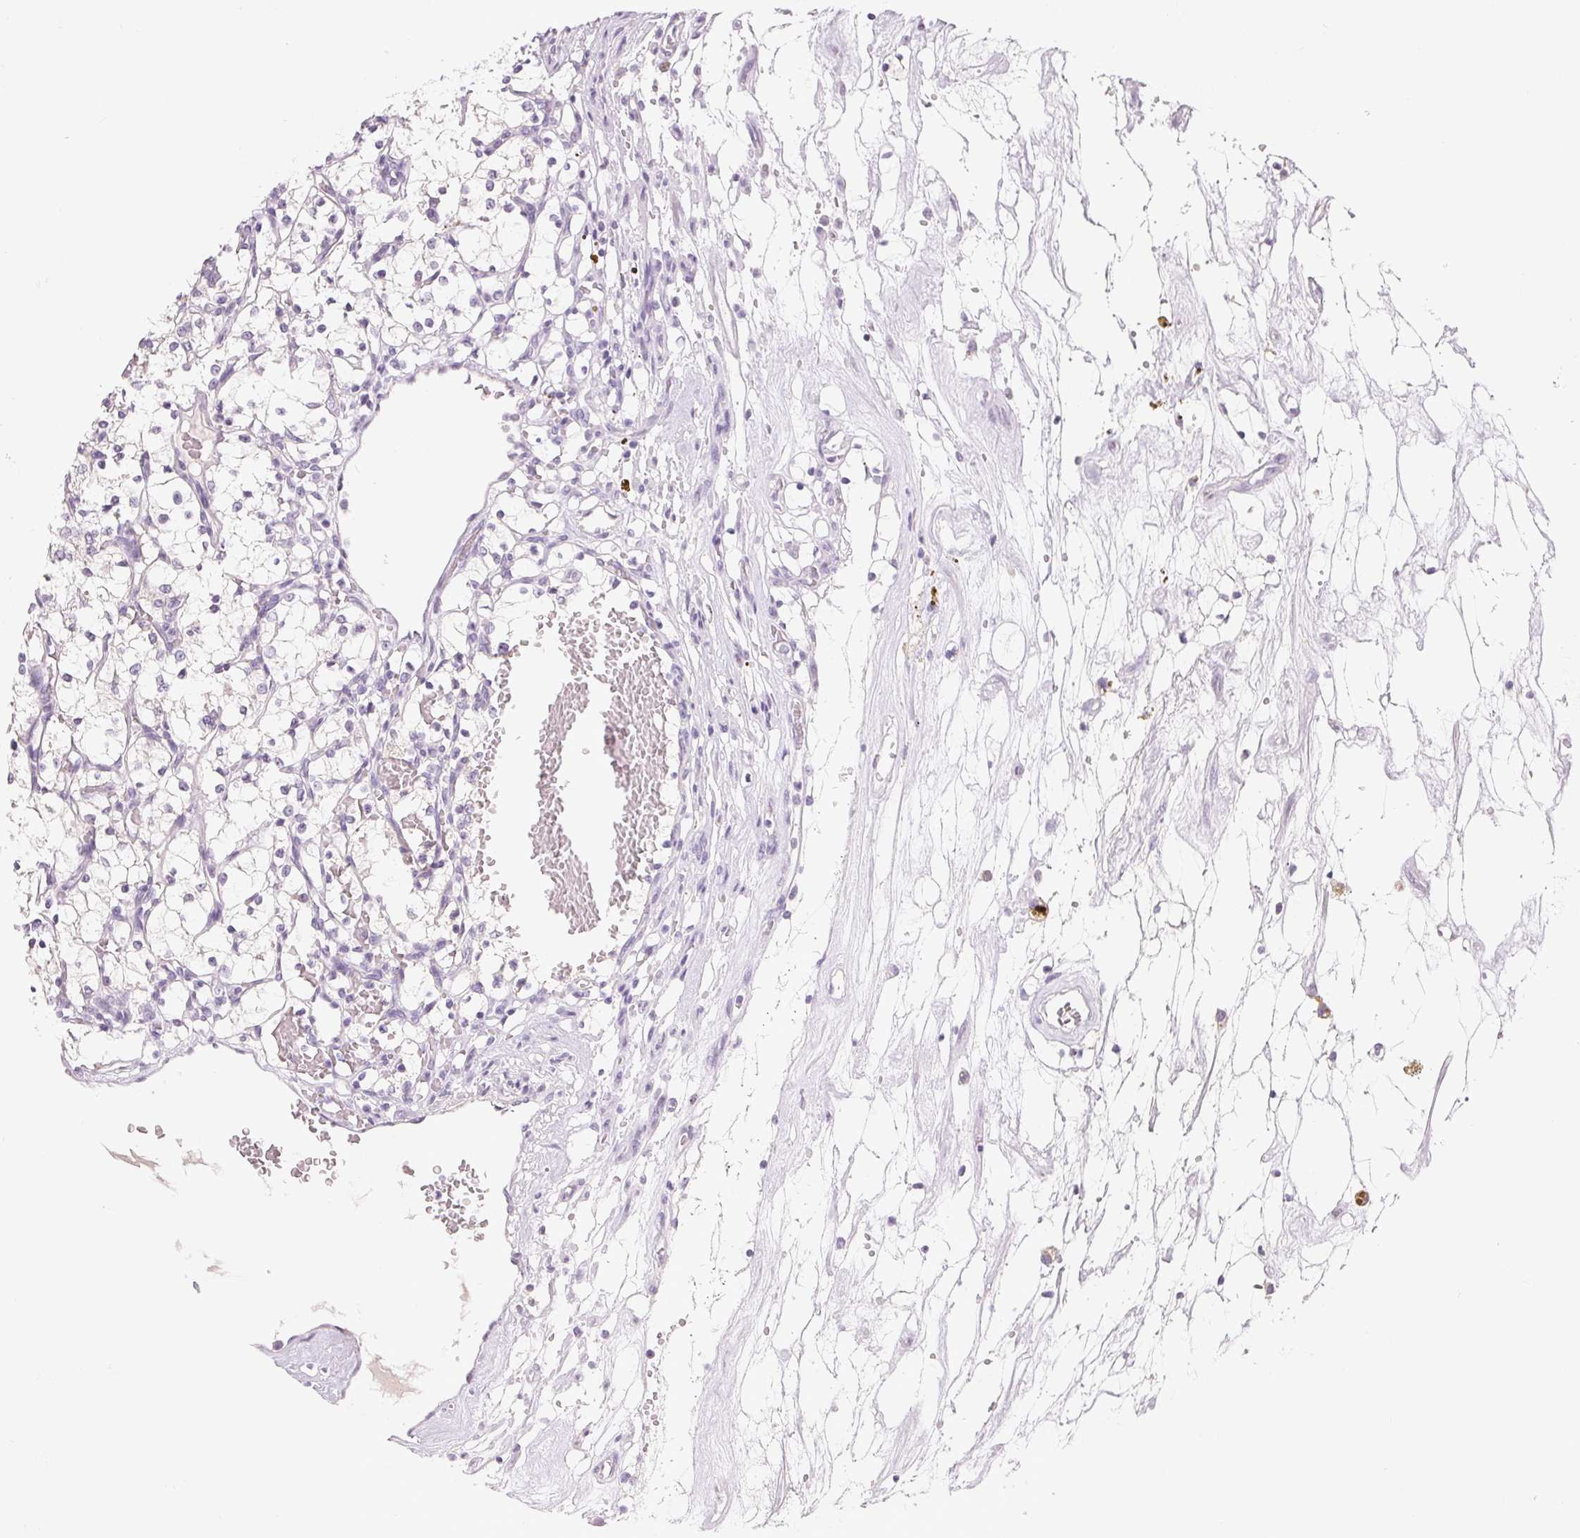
{"staining": {"intensity": "negative", "quantity": "none", "location": "none"}, "tissue": "renal cancer", "cell_type": "Tumor cells", "image_type": "cancer", "snomed": [{"axis": "morphology", "description": "Adenocarcinoma, NOS"}, {"axis": "topography", "description": "Kidney"}], "caption": "An immunohistochemistry photomicrograph of adenocarcinoma (renal) is shown. There is no staining in tumor cells of adenocarcinoma (renal).", "gene": "MIOX", "patient": {"sex": "female", "age": 69}}